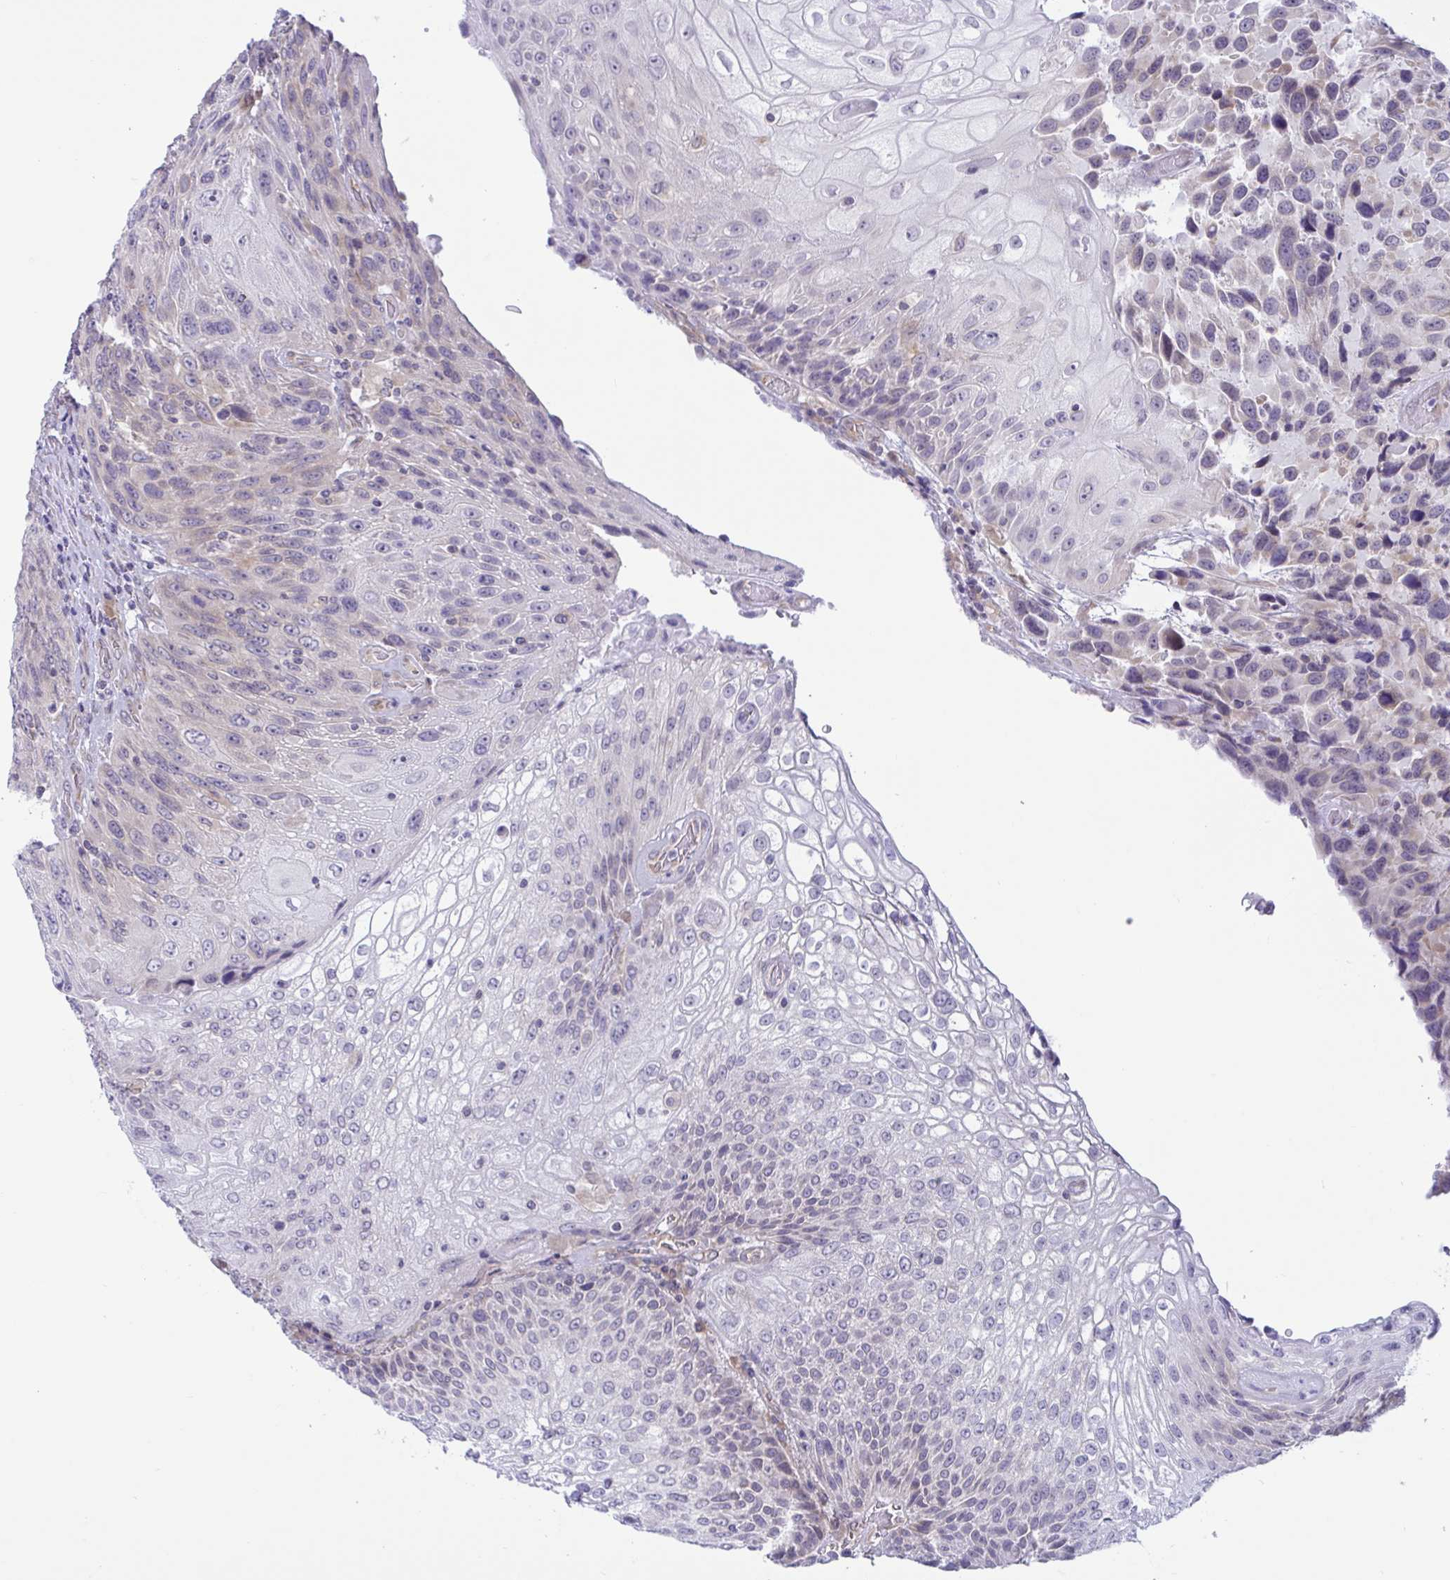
{"staining": {"intensity": "weak", "quantity": "<25%", "location": "cytoplasmic/membranous"}, "tissue": "urothelial cancer", "cell_type": "Tumor cells", "image_type": "cancer", "snomed": [{"axis": "morphology", "description": "Urothelial carcinoma, High grade"}, {"axis": "topography", "description": "Urinary bladder"}], "caption": "High power microscopy micrograph of an immunohistochemistry (IHC) micrograph of urothelial cancer, revealing no significant expression in tumor cells. (DAB IHC, high magnification).", "gene": "CAMLG", "patient": {"sex": "female", "age": 70}}